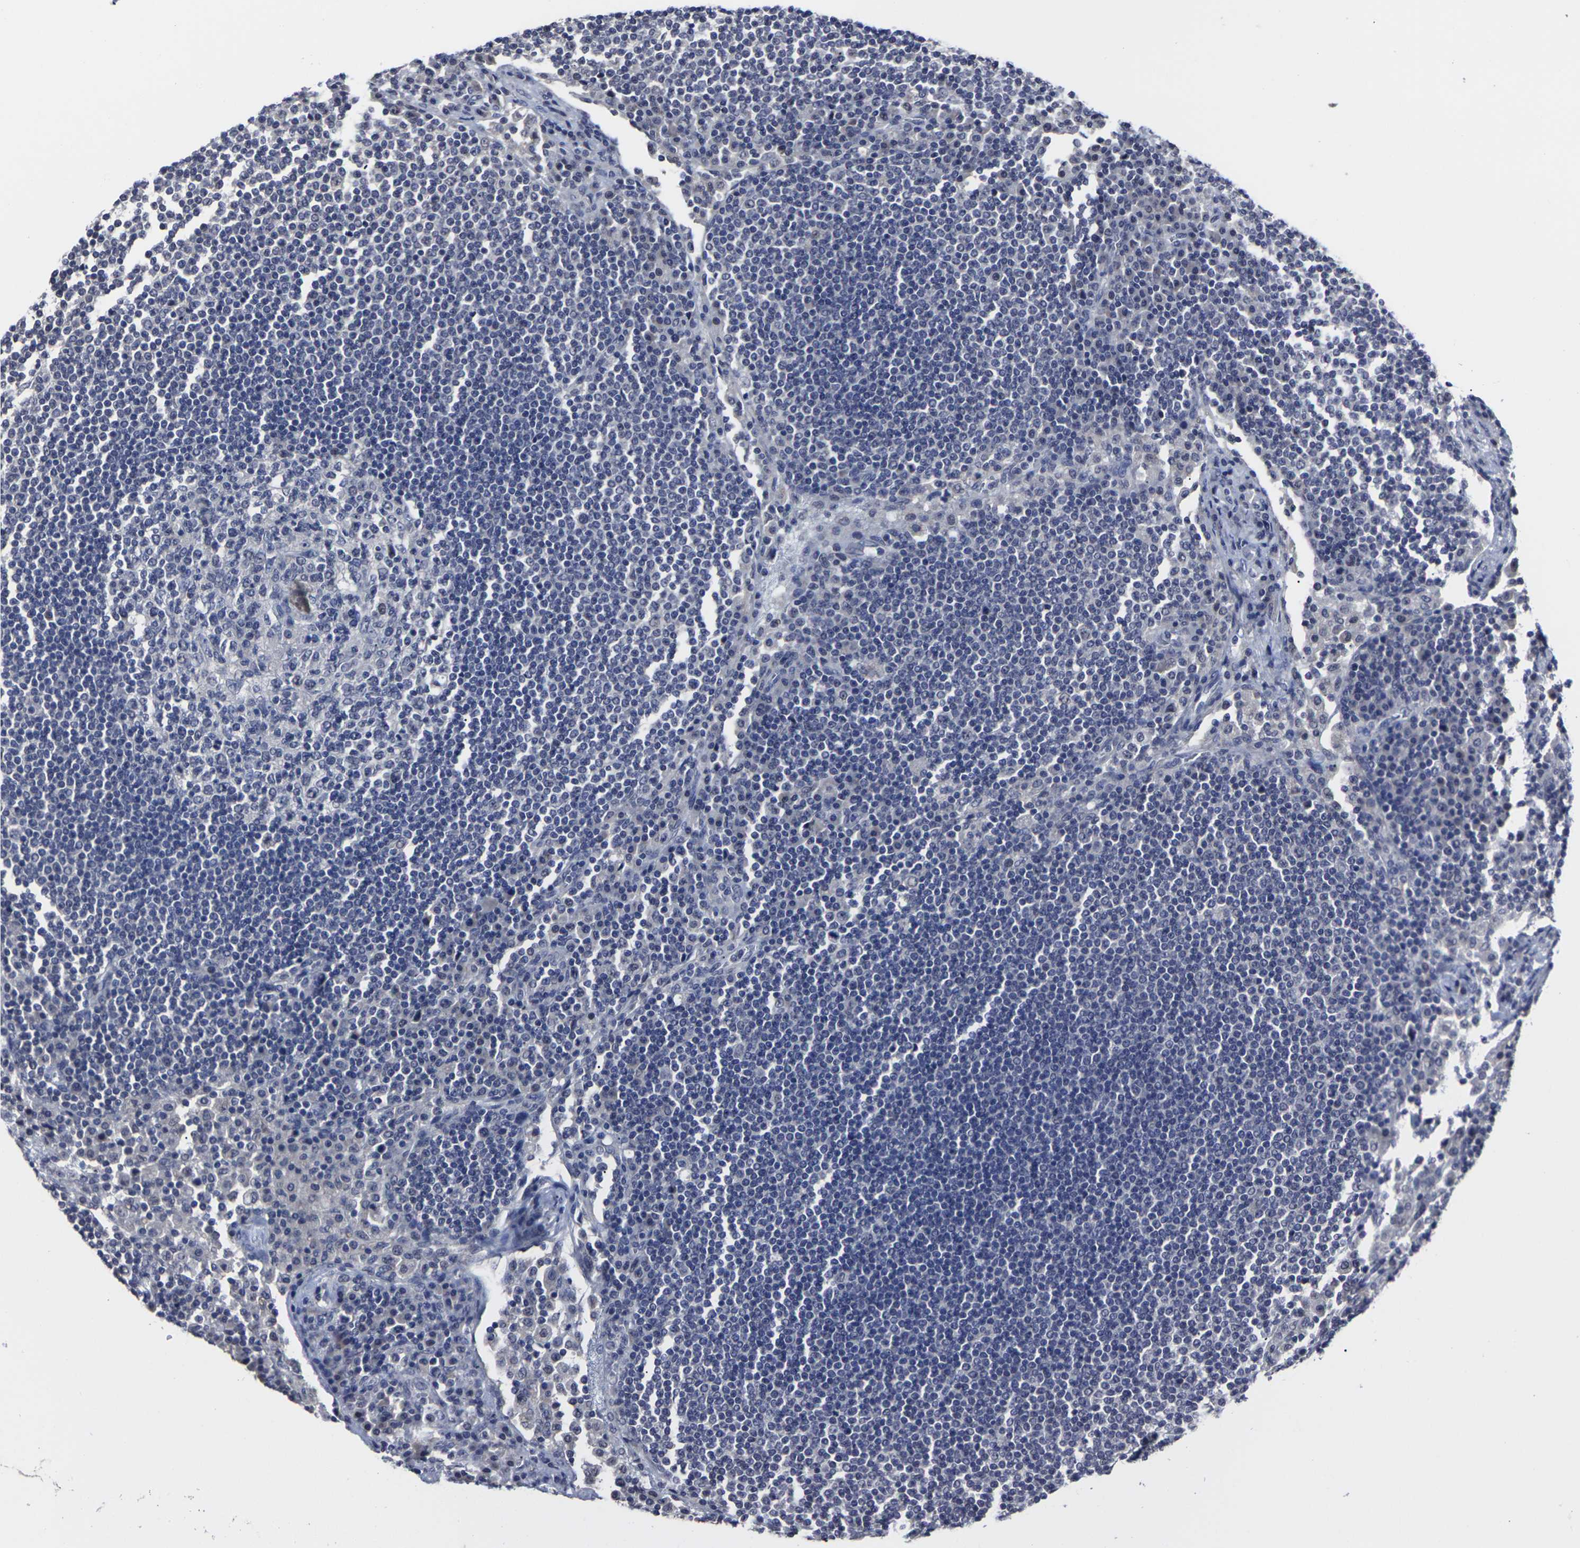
{"staining": {"intensity": "negative", "quantity": "none", "location": "none"}, "tissue": "lymph node", "cell_type": "Germinal center cells", "image_type": "normal", "snomed": [{"axis": "morphology", "description": "Normal tissue, NOS"}, {"axis": "topography", "description": "Lymph node"}], "caption": "The IHC image has no significant staining in germinal center cells of lymph node.", "gene": "MSANTD4", "patient": {"sex": "female", "age": 53}}